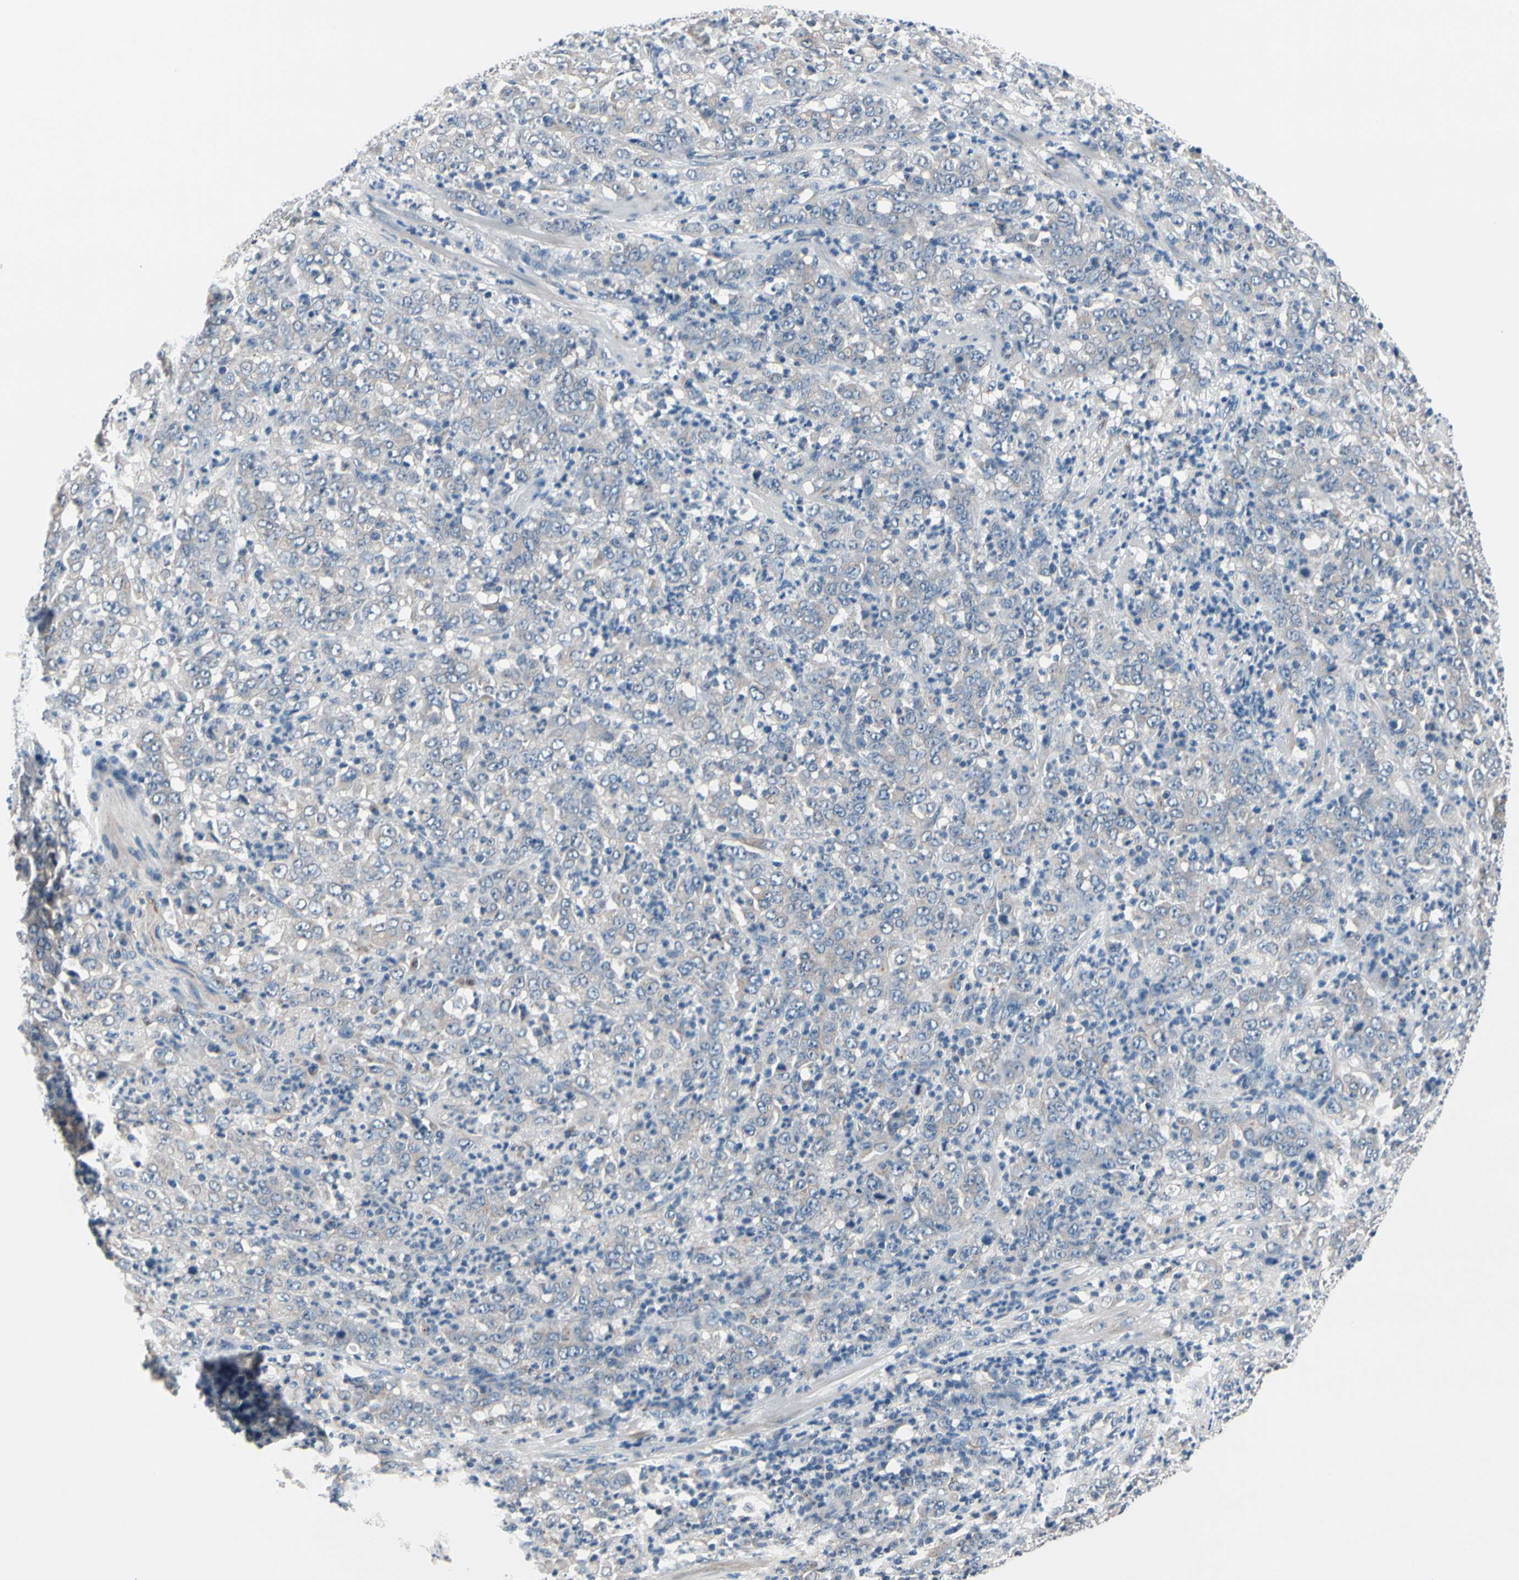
{"staining": {"intensity": "negative", "quantity": "none", "location": "none"}, "tissue": "stomach cancer", "cell_type": "Tumor cells", "image_type": "cancer", "snomed": [{"axis": "morphology", "description": "Adenocarcinoma, NOS"}, {"axis": "topography", "description": "Stomach, lower"}], "caption": "The photomicrograph demonstrates no significant positivity in tumor cells of stomach adenocarcinoma.", "gene": "PRKAR2B", "patient": {"sex": "female", "age": 71}}